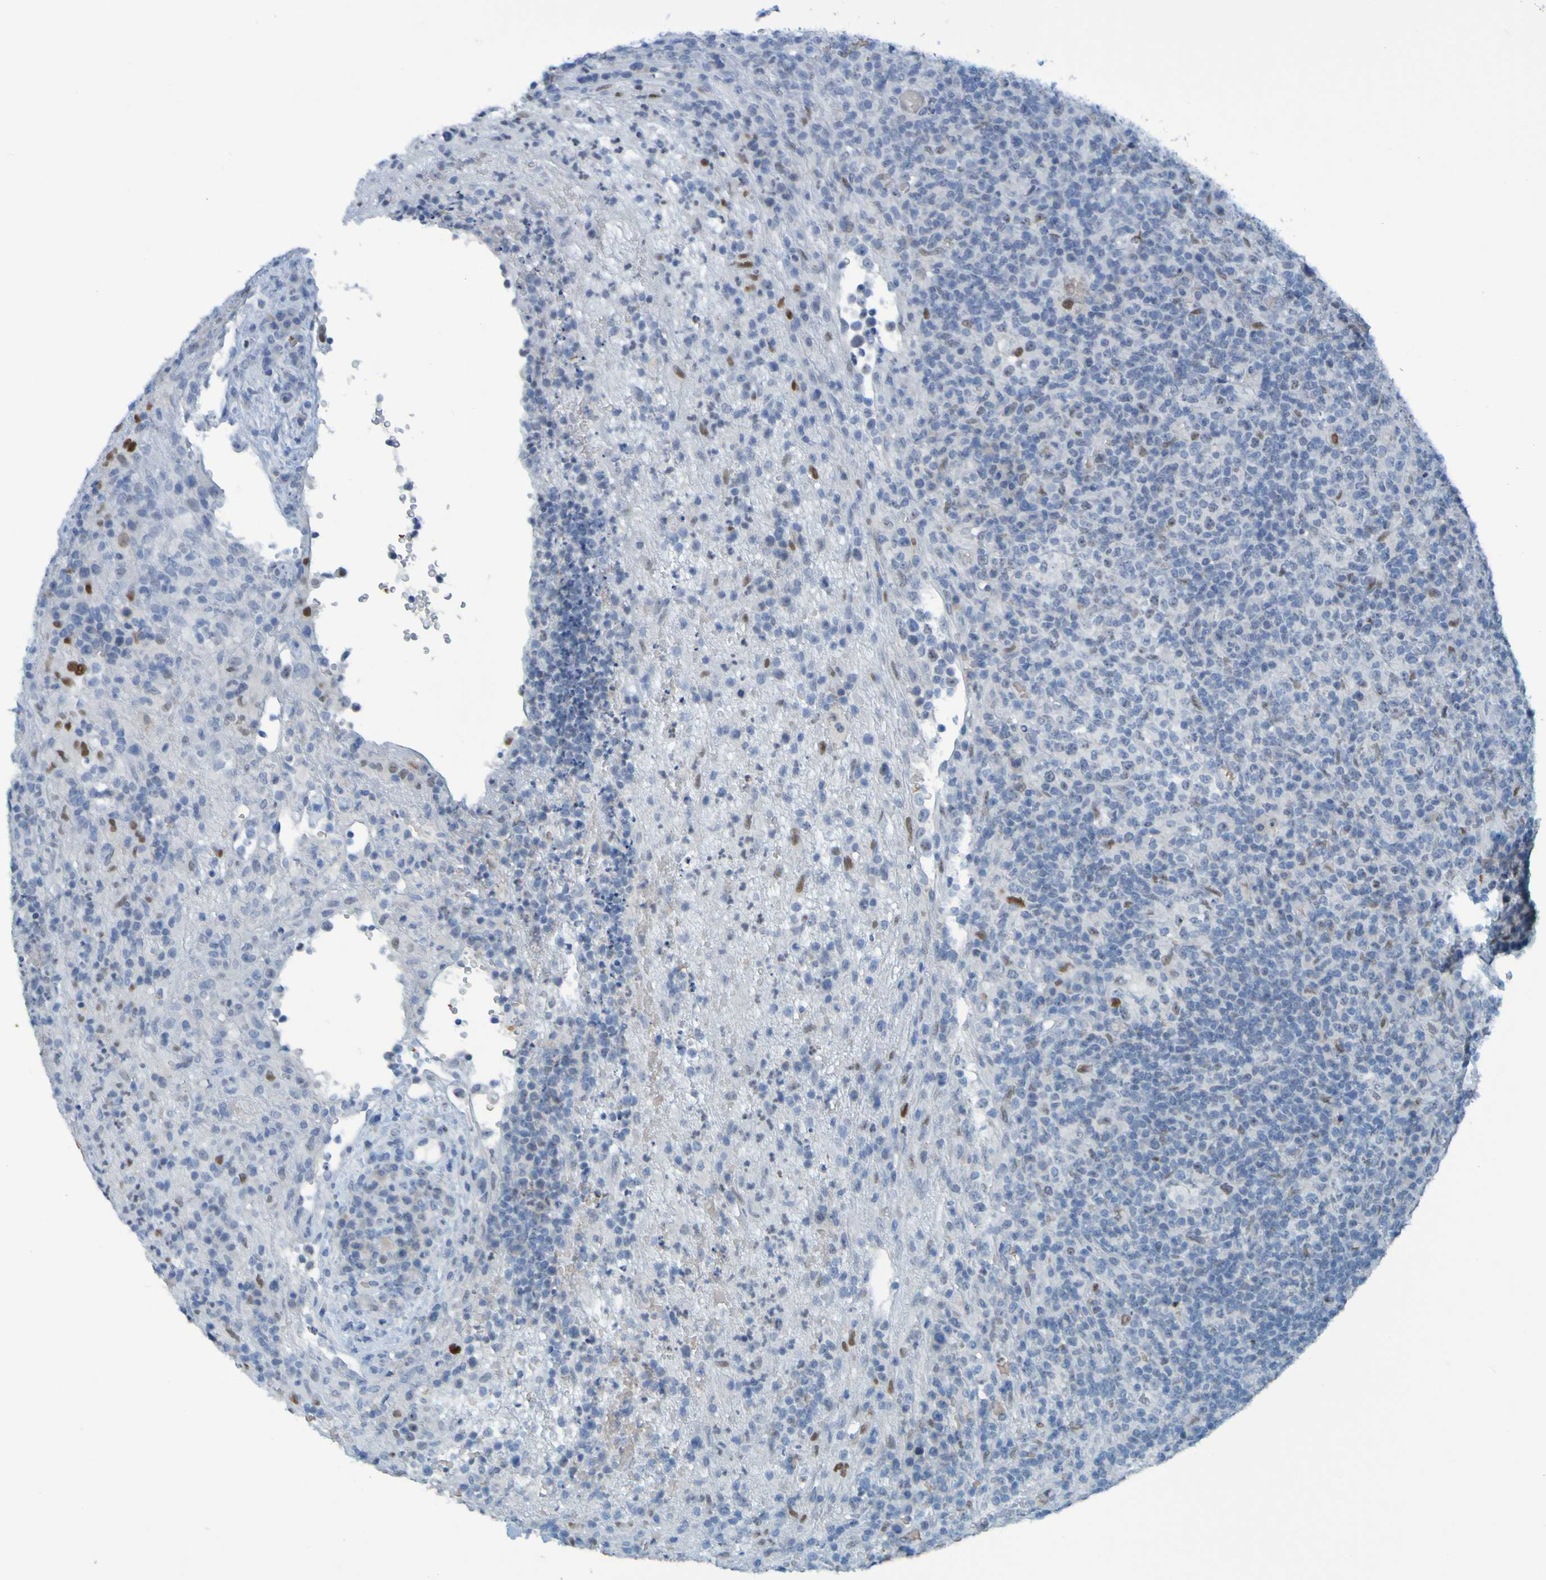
{"staining": {"intensity": "negative", "quantity": "none", "location": "none"}, "tissue": "lymphoma", "cell_type": "Tumor cells", "image_type": "cancer", "snomed": [{"axis": "morphology", "description": "Malignant lymphoma, non-Hodgkin's type, High grade"}, {"axis": "topography", "description": "Lymph node"}], "caption": "Lymphoma was stained to show a protein in brown. There is no significant expression in tumor cells.", "gene": "USP36", "patient": {"sex": "female", "age": 76}}